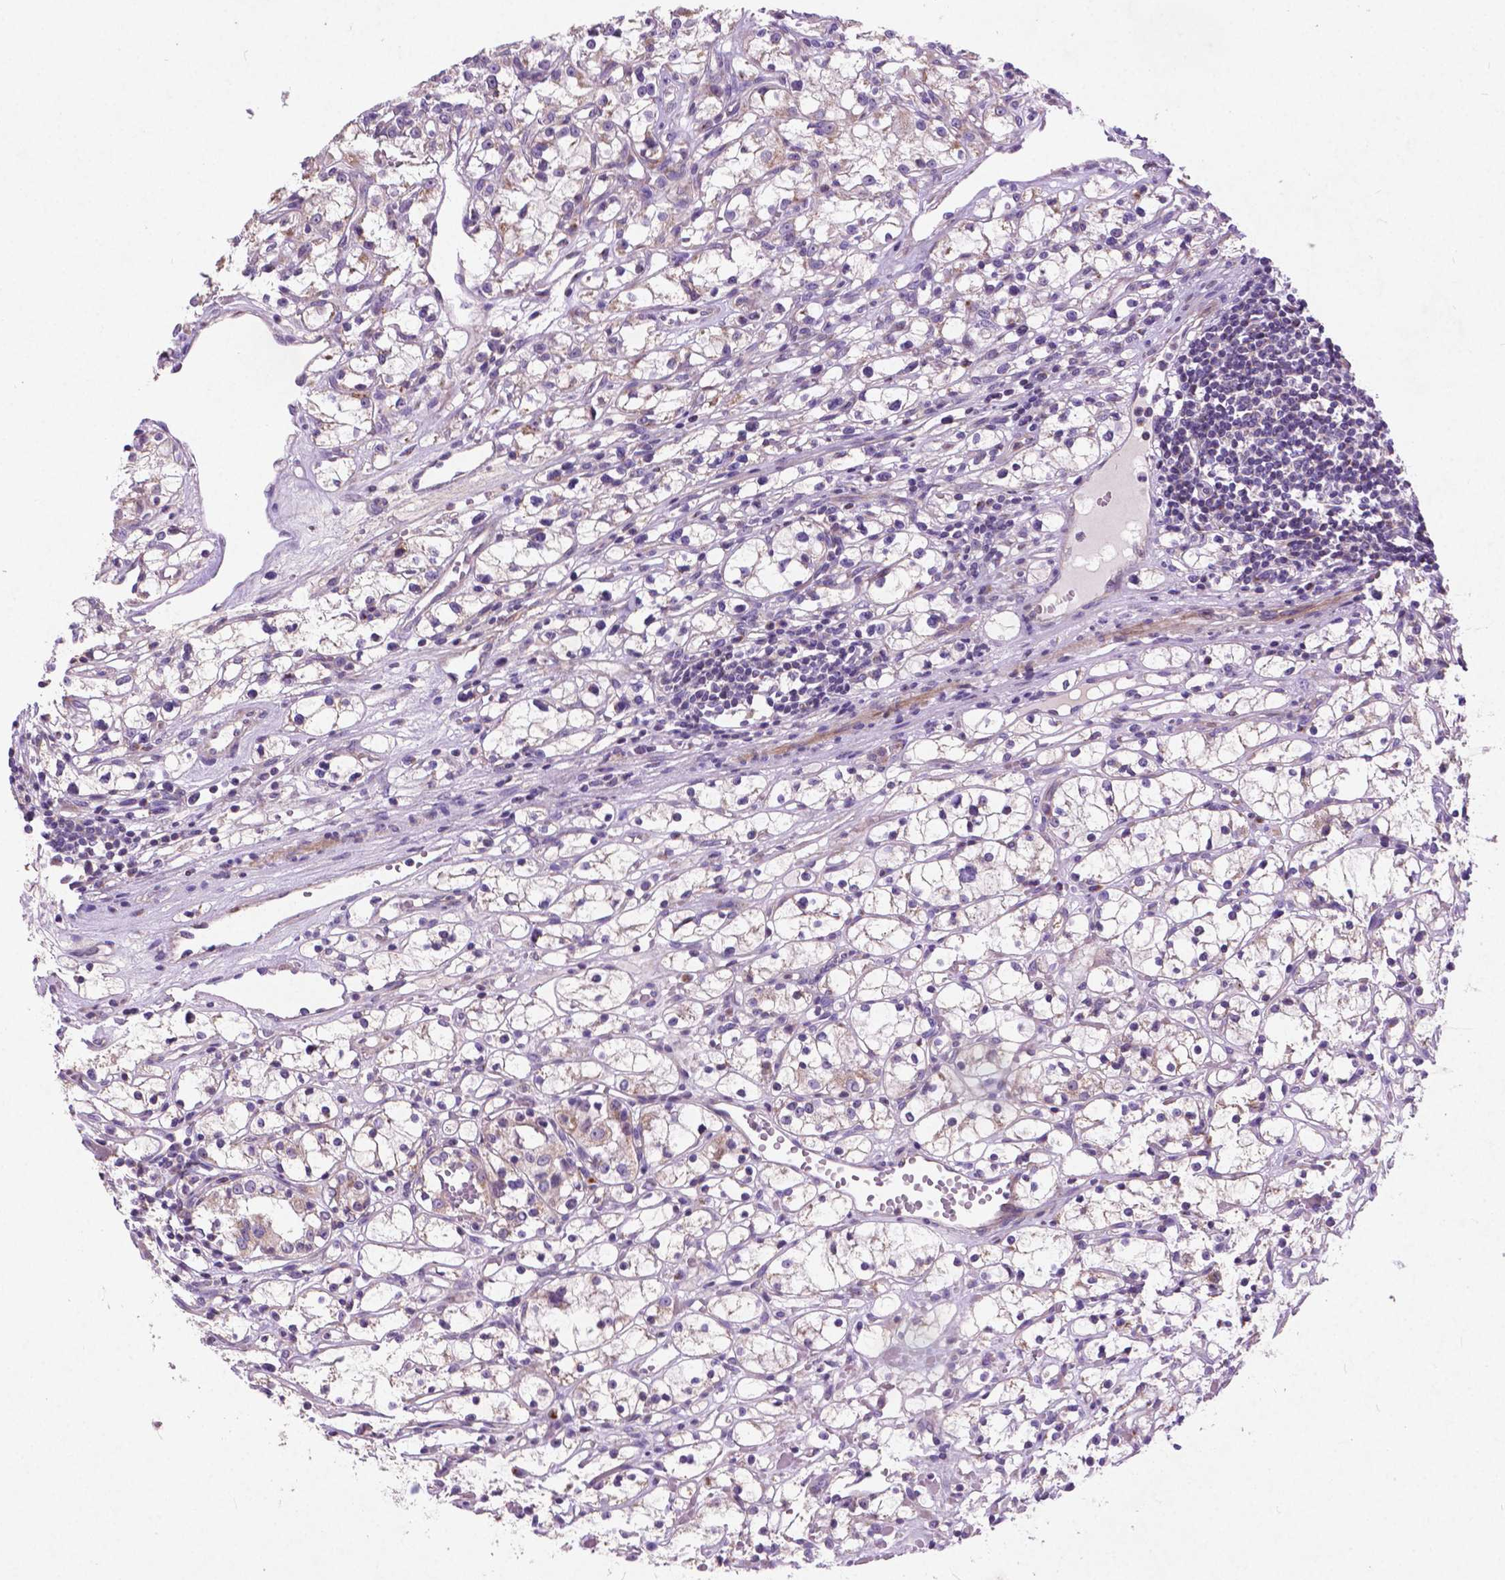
{"staining": {"intensity": "negative", "quantity": "none", "location": "none"}, "tissue": "renal cancer", "cell_type": "Tumor cells", "image_type": "cancer", "snomed": [{"axis": "morphology", "description": "Adenocarcinoma, NOS"}, {"axis": "topography", "description": "Kidney"}], "caption": "This is an immunohistochemistry (IHC) histopathology image of human renal cancer. There is no positivity in tumor cells.", "gene": "ATG4D", "patient": {"sex": "female", "age": 59}}